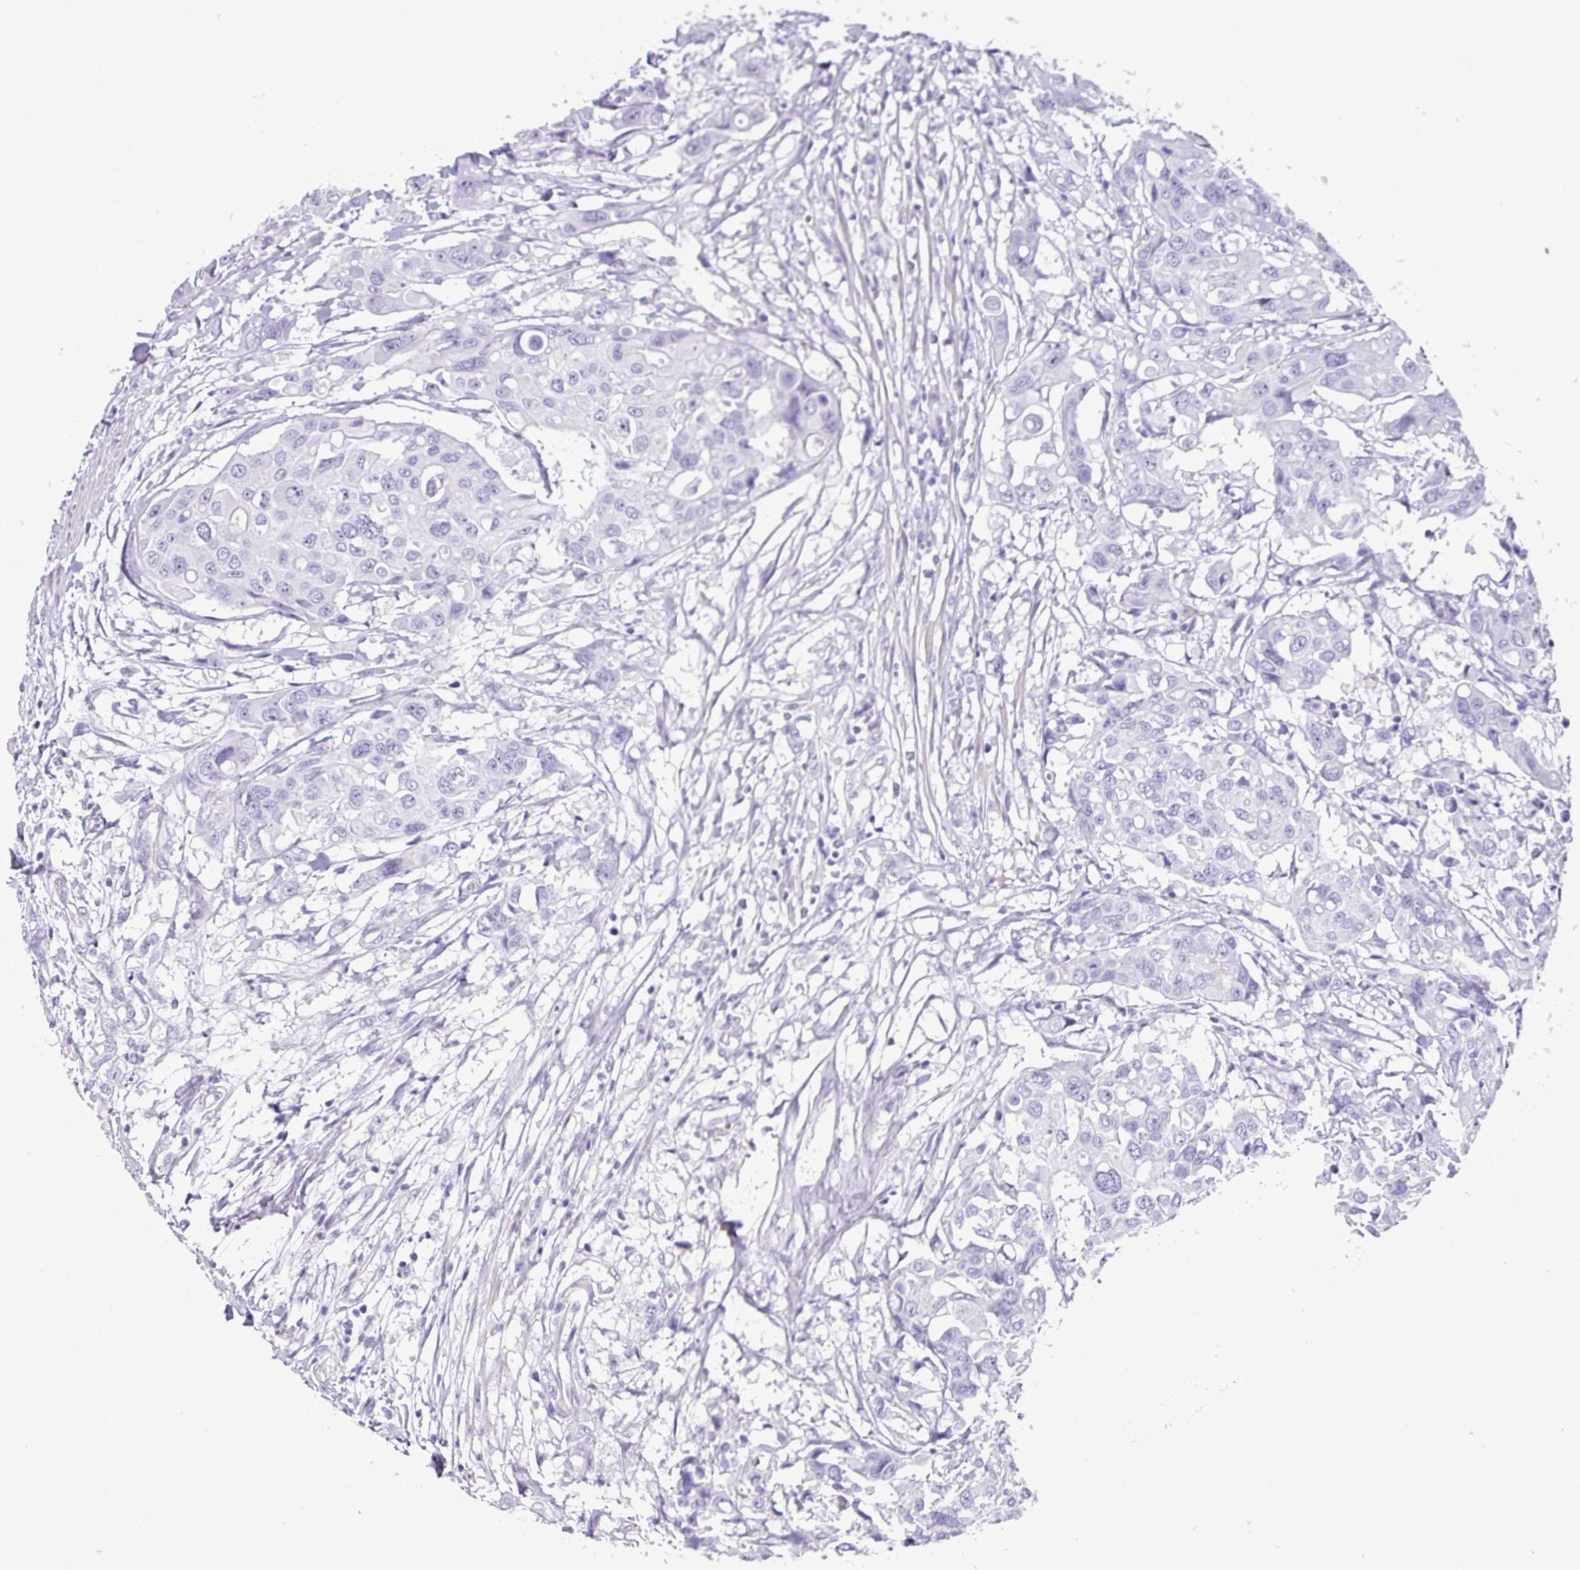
{"staining": {"intensity": "negative", "quantity": "none", "location": "none"}, "tissue": "colorectal cancer", "cell_type": "Tumor cells", "image_type": "cancer", "snomed": [{"axis": "morphology", "description": "Adenocarcinoma, NOS"}, {"axis": "topography", "description": "Colon"}], "caption": "Colorectal cancer (adenocarcinoma) stained for a protein using immunohistochemistry (IHC) shows no positivity tumor cells.", "gene": "VCX2", "patient": {"sex": "male", "age": 77}}